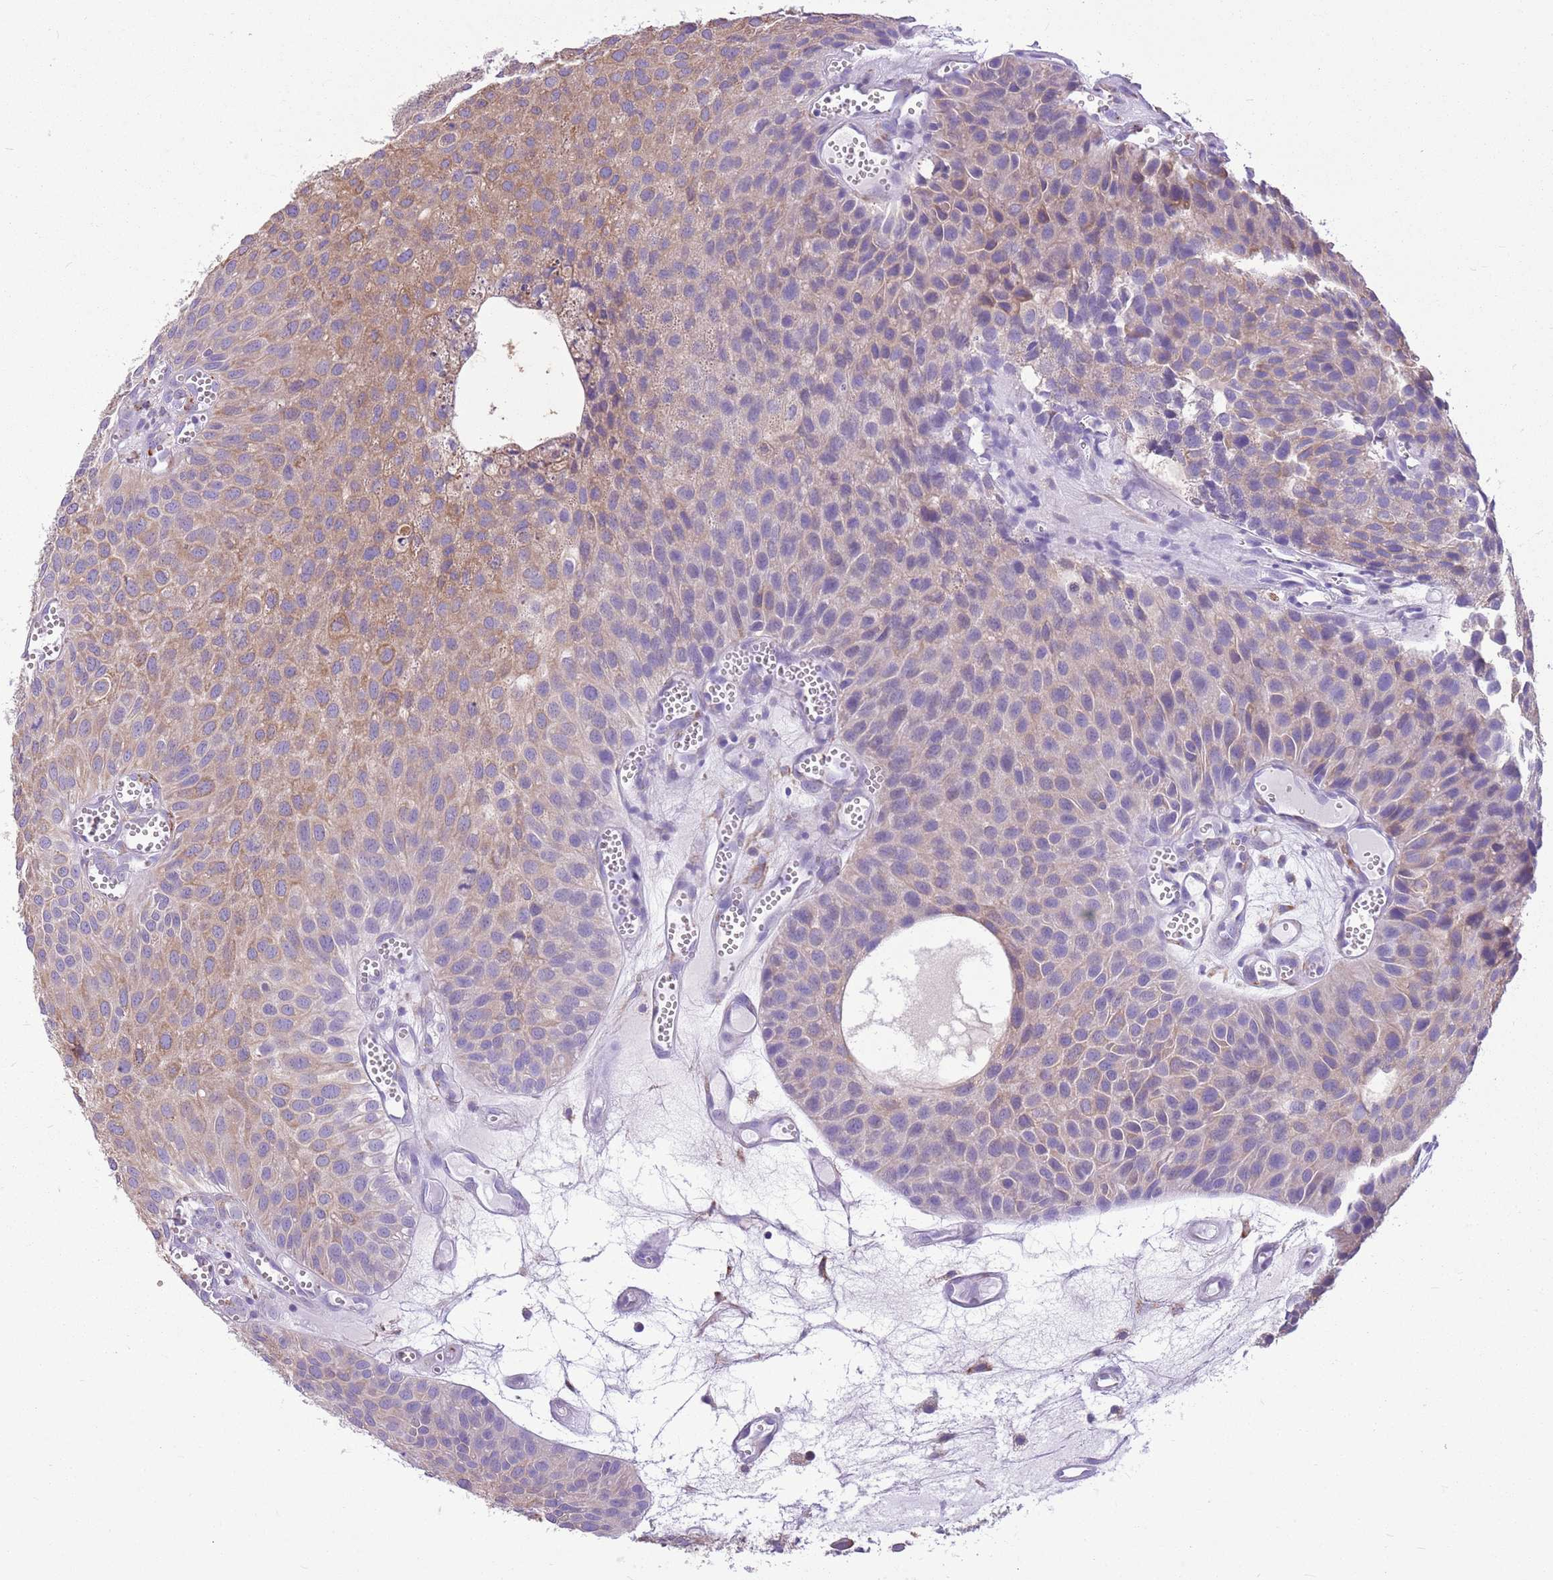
{"staining": {"intensity": "weak", "quantity": ">75%", "location": "cytoplasmic/membranous"}, "tissue": "urothelial cancer", "cell_type": "Tumor cells", "image_type": "cancer", "snomed": [{"axis": "morphology", "description": "Urothelial carcinoma, Low grade"}, {"axis": "topography", "description": "Urinary bladder"}], "caption": "Immunohistochemical staining of human urothelial carcinoma (low-grade) shows low levels of weak cytoplasmic/membranous staining in approximately >75% of tumor cells. The protein is shown in brown color, while the nuclei are stained blue.", "gene": "KCTD19", "patient": {"sex": "male", "age": 88}}